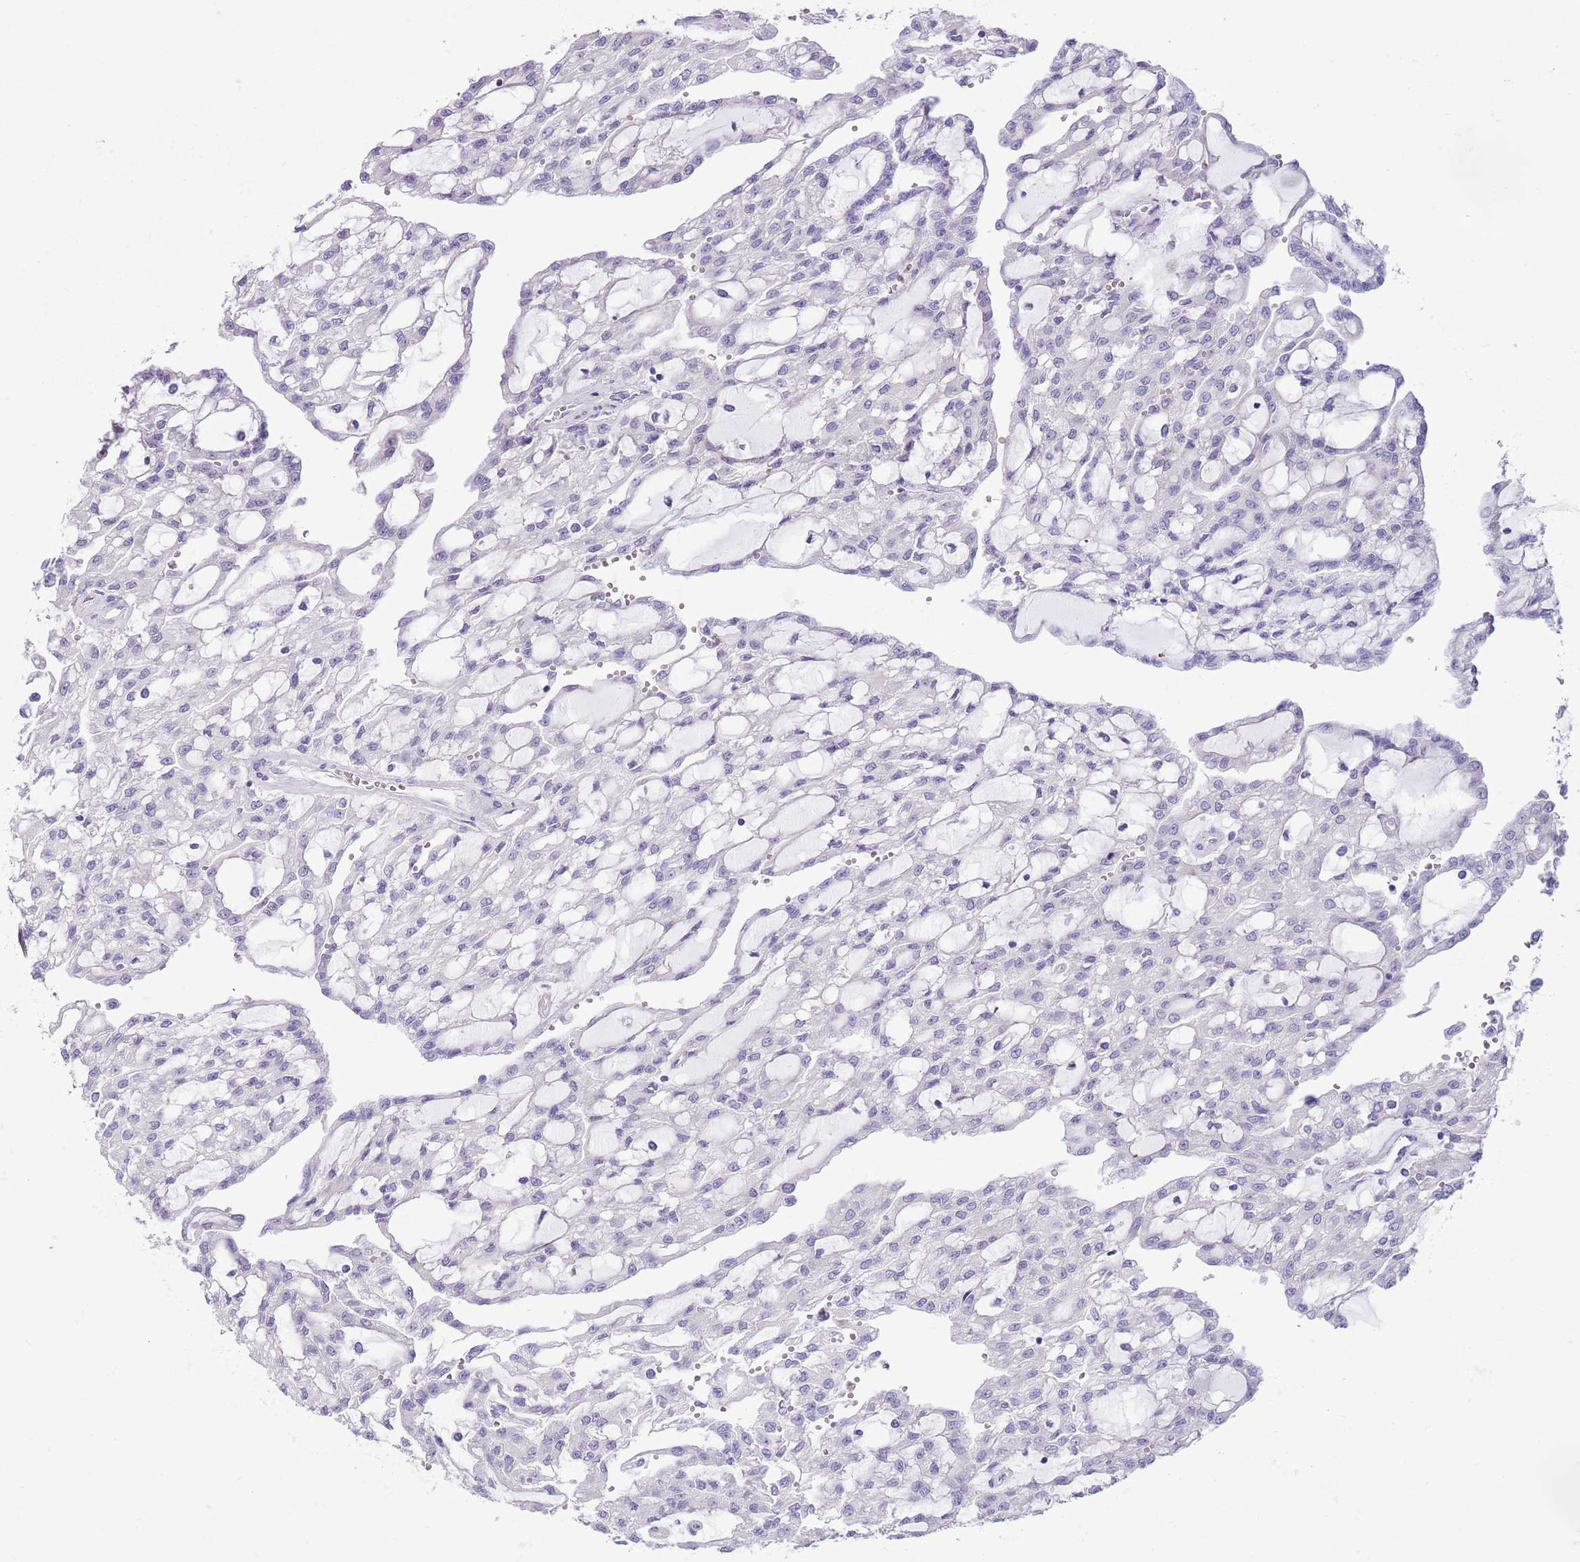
{"staining": {"intensity": "negative", "quantity": "none", "location": "none"}, "tissue": "renal cancer", "cell_type": "Tumor cells", "image_type": "cancer", "snomed": [{"axis": "morphology", "description": "Adenocarcinoma, NOS"}, {"axis": "topography", "description": "Kidney"}], "caption": "Tumor cells are negative for protein expression in human renal cancer.", "gene": "RBP3", "patient": {"sex": "male", "age": 63}}